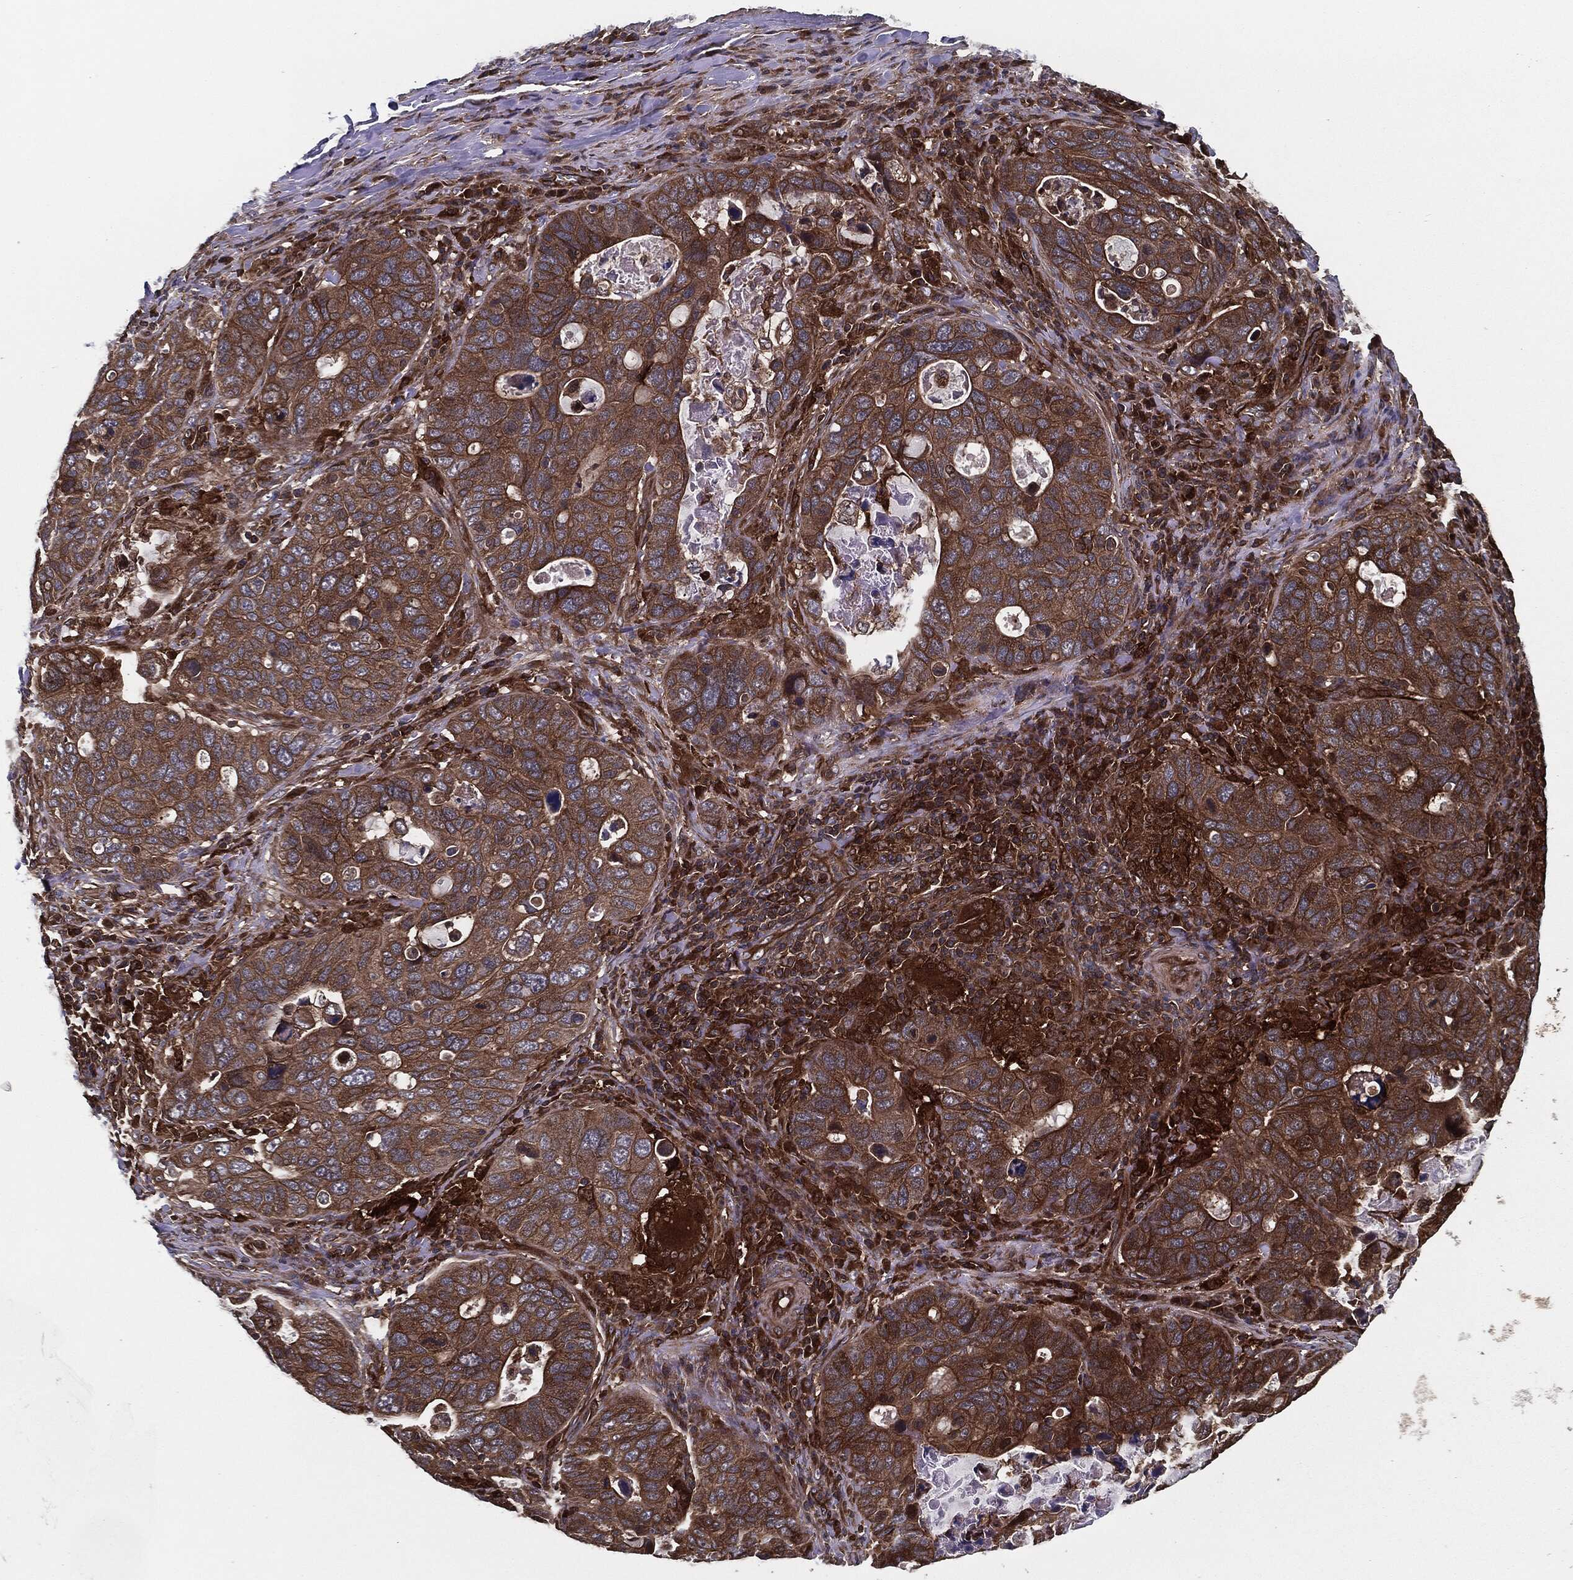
{"staining": {"intensity": "strong", "quantity": ">75%", "location": "cytoplasmic/membranous"}, "tissue": "stomach cancer", "cell_type": "Tumor cells", "image_type": "cancer", "snomed": [{"axis": "morphology", "description": "Adenocarcinoma, NOS"}, {"axis": "topography", "description": "Stomach"}], "caption": "Stomach cancer (adenocarcinoma) stained for a protein exhibits strong cytoplasmic/membranous positivity in tumor cells. Ihc stains the protein in brown and the nuclei are stained blue.", "gene": "RAP1GDS1", "patient": {"sex": "male", "age": 54}}